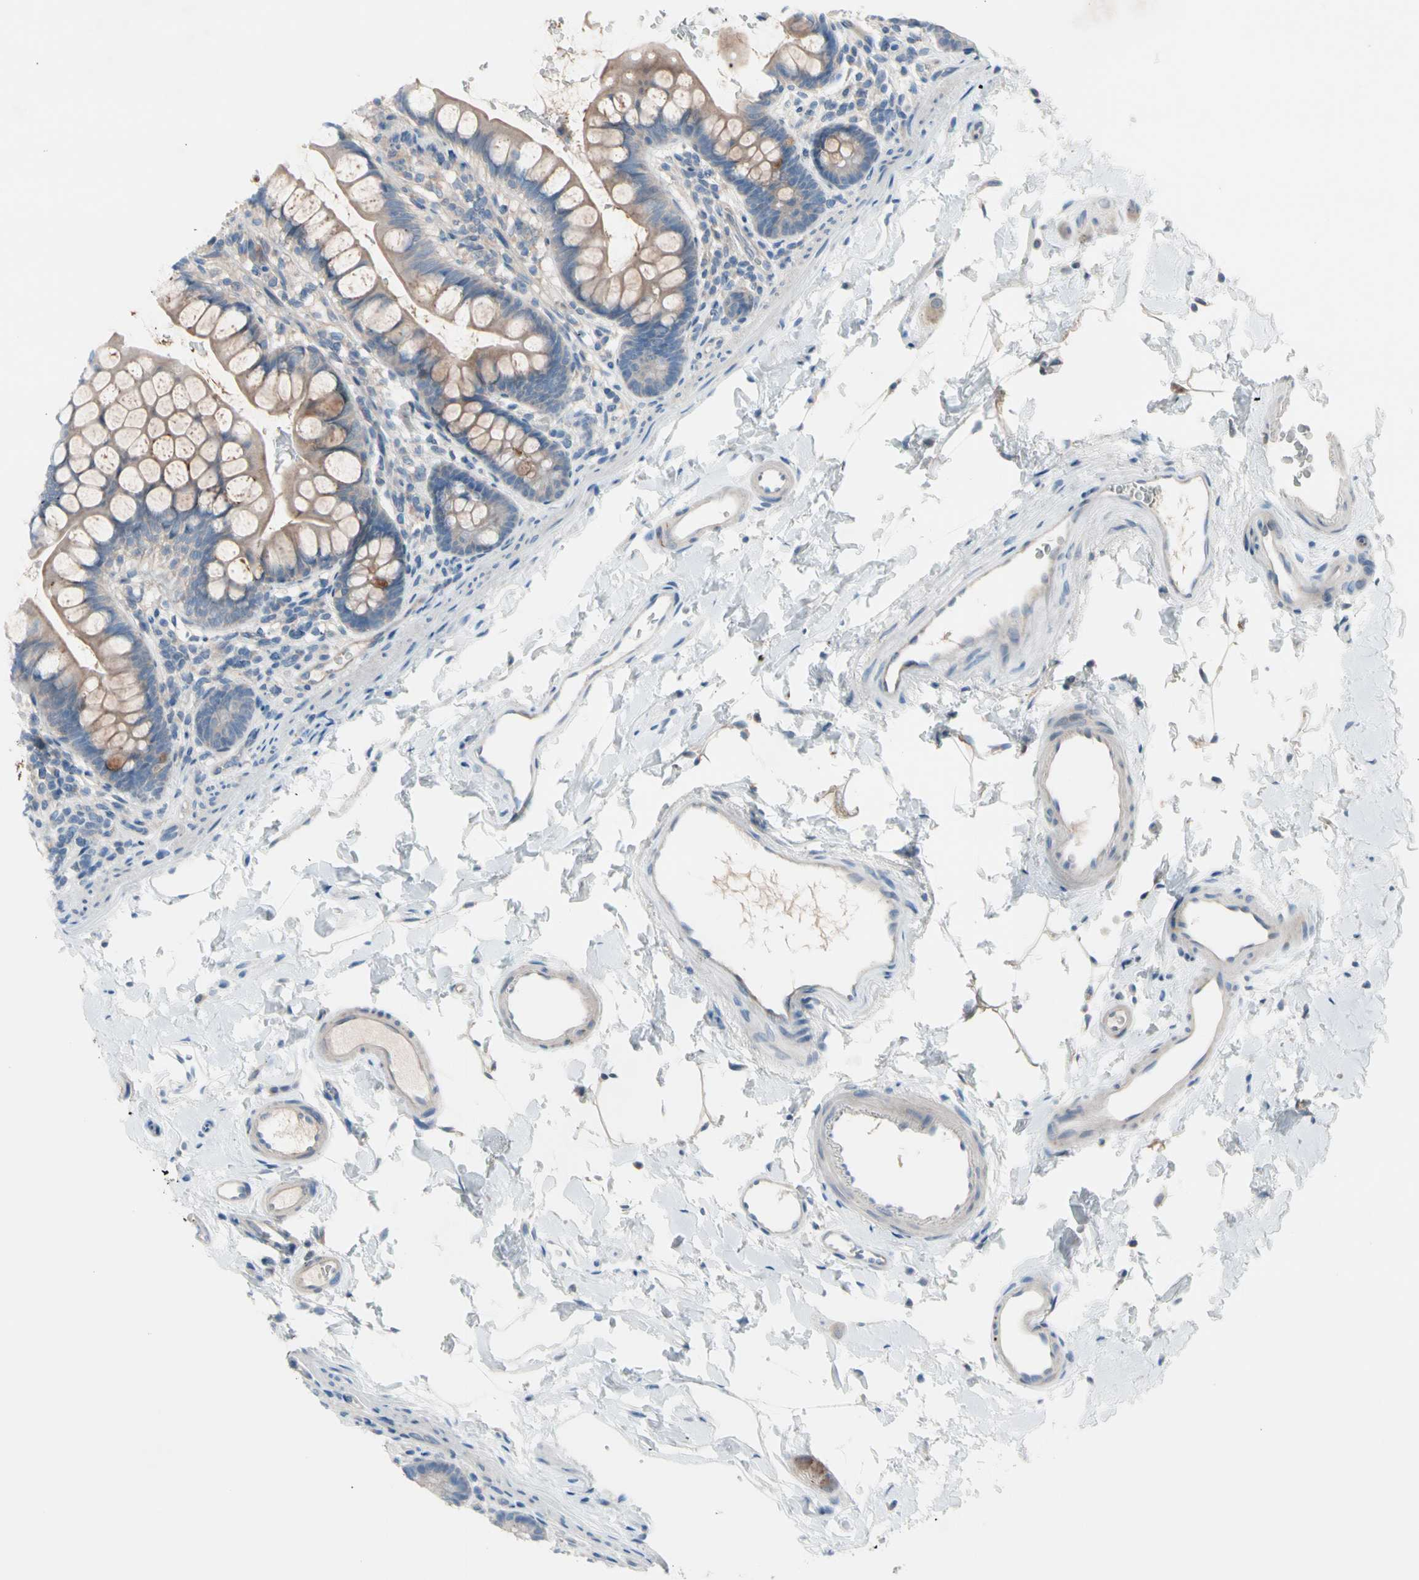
{"staining": {"intensity": "weak", "quantity": "25%-75%", "location": "cytoplasmic/membranous"}, "tissue": "small intestine", "cell_type": "Glandular cells", "image_type": "normal", "snomed": [{"axis": "morphology", "description": "Normal tissue, NOS"}, {"axis": "topography", "description": "Small intestine"}], "caption": "Small intestine stained for a protein (brown) reveals weak cytoplasmic/membranous positive expression in about 25%-75% of glandular cells.", "gene": "CASQ1", "patient": {"sex": "female", "age": 58}}